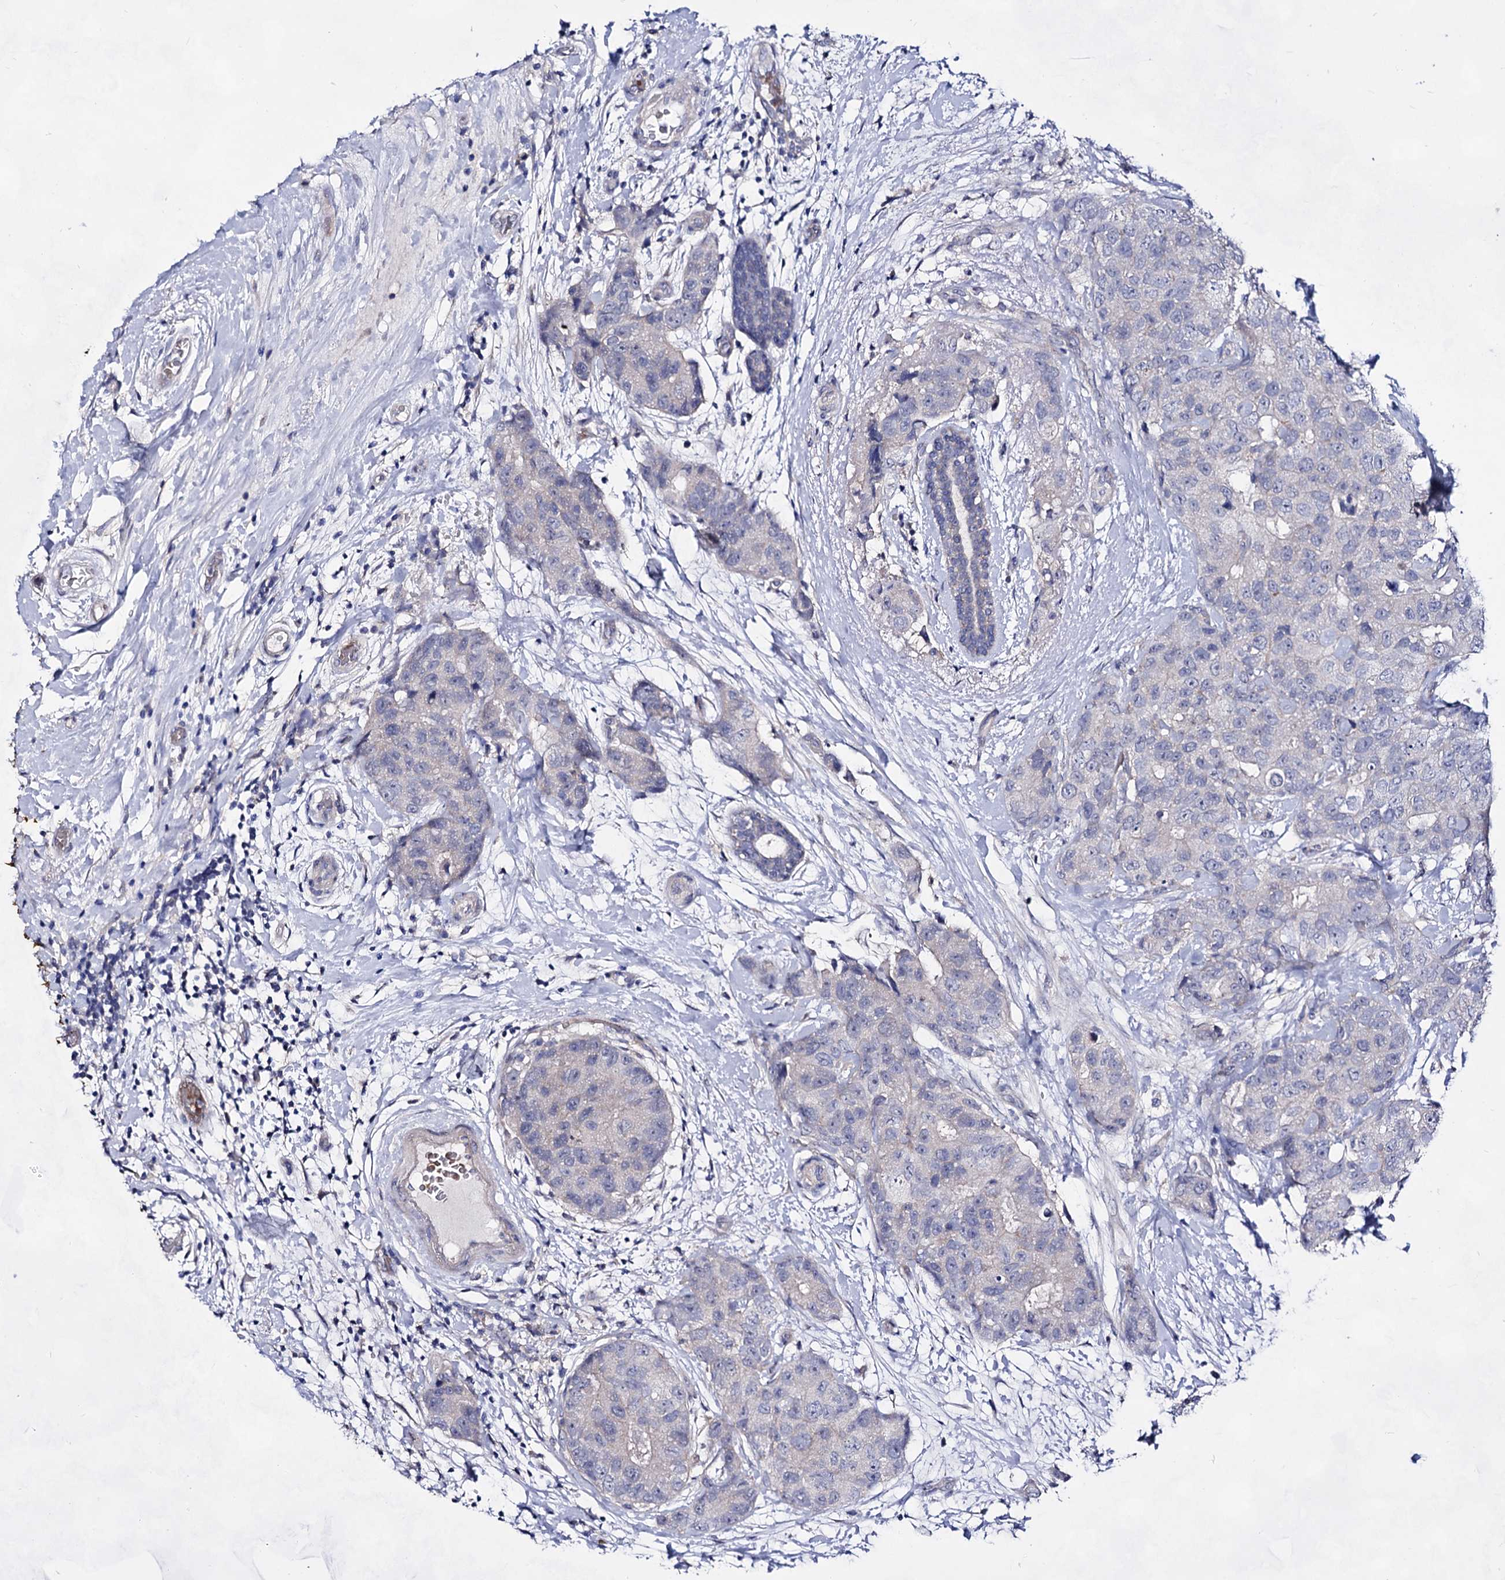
{"staining": {"intensity": "negative", "quantity": "none", "location": "none"}, "tissue": "breast cancer", "cell_type": "Tumor cells", "image_type": "cancer", "snomed": [{"axis": "morphology", "description": "Duct carcinoma"}, {"axis": "topography", "description": "Breast"}], "caption": "Protein analysis of invasive ductal carcinoma (breast) reveals no significant staining in tumor cells.", "gene": "PLIN1", "patient": {"sex": "female", "age": 62}}